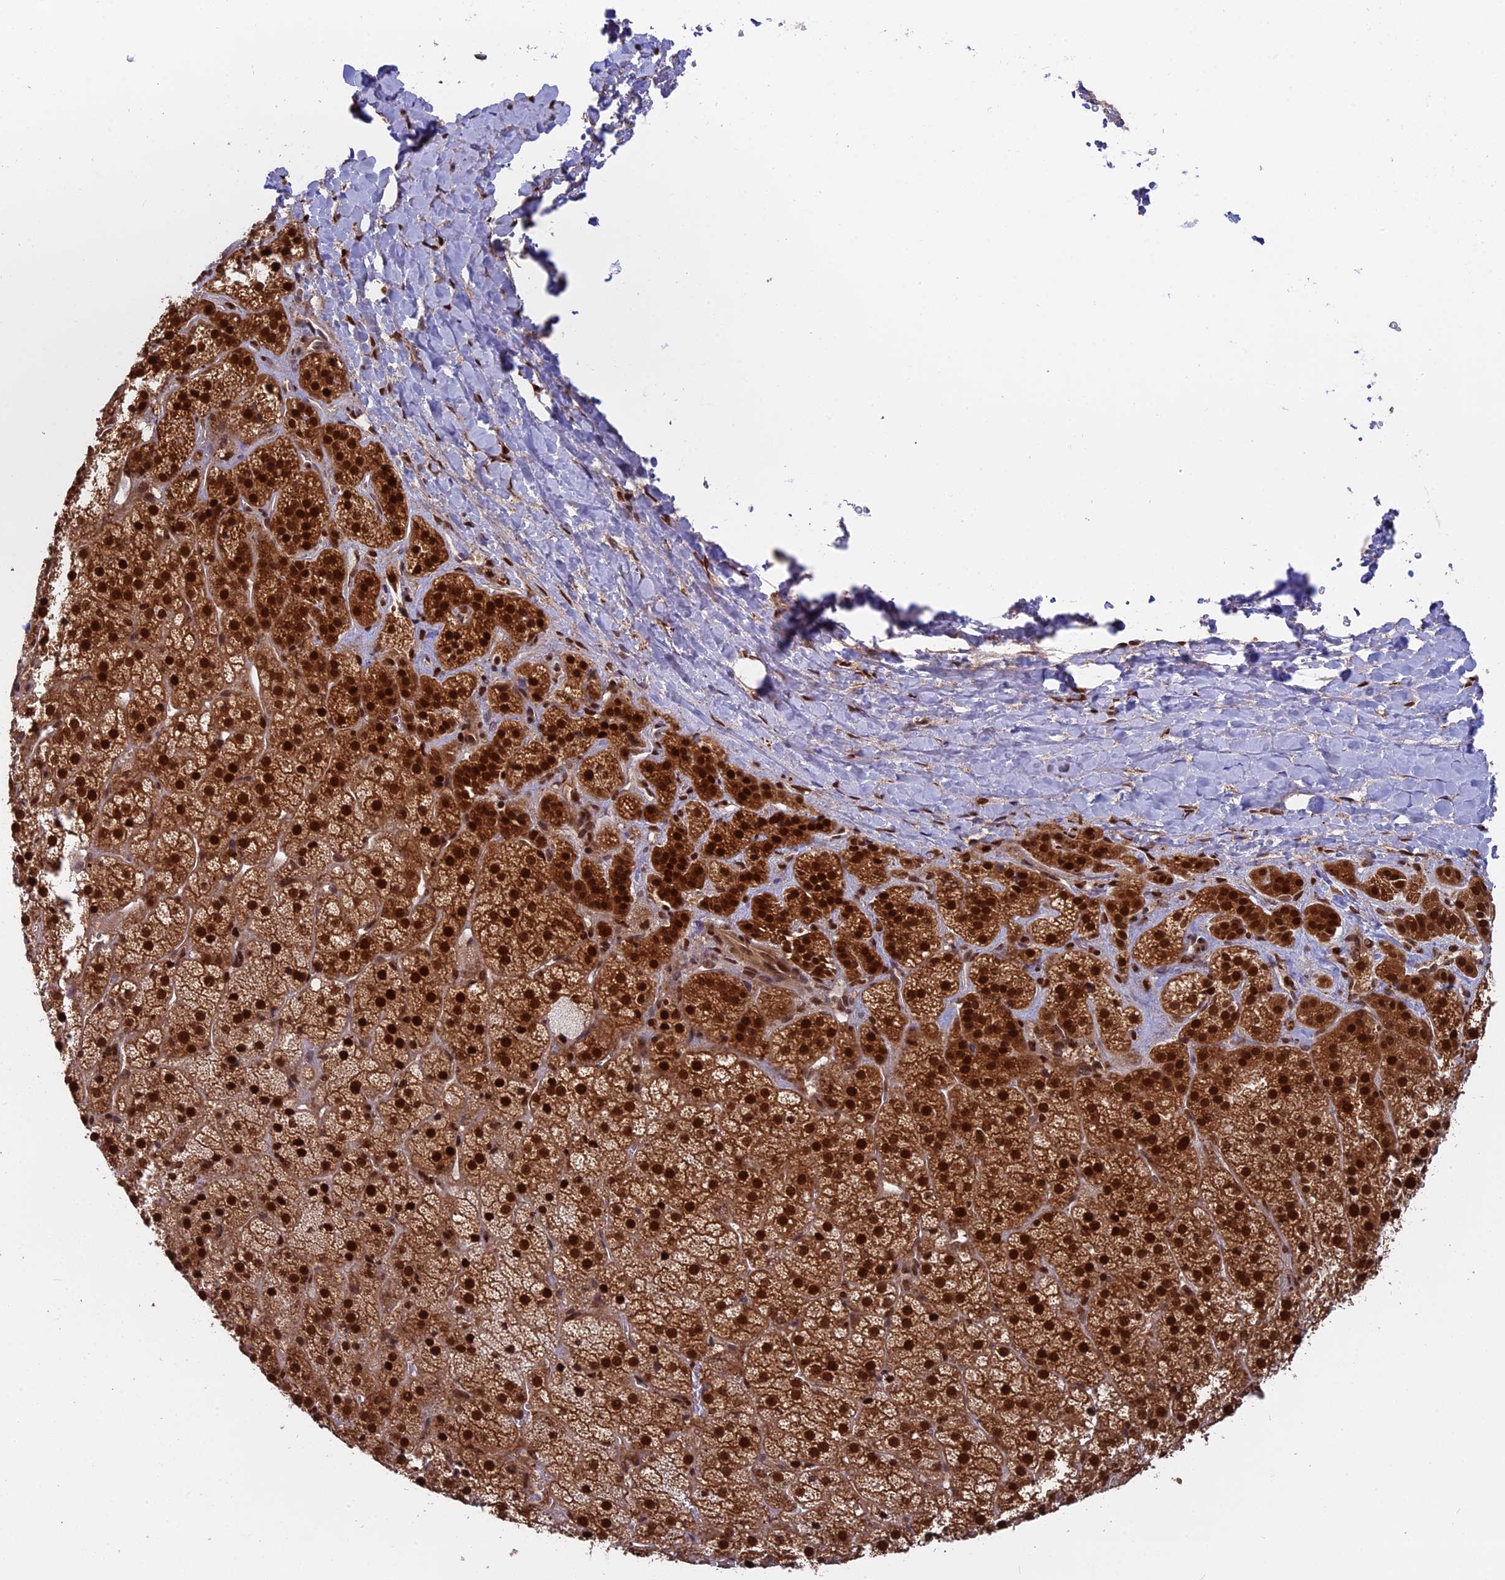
{"staining": {"intensity": "strong", "quantity": ">75%", "location": "cytoplasmic/membranous,nuclear"}, "tissue": "adrenal gland", "cell_type": "Glandular cells", "image_type": "normal", "snomed": [{"axis": "morphology", "description": "Normal tissue, NOS"}, {"axis": "topography", "description": "Adrenal gland"}], "caption": "Protein expression analysis of benign human adrenal gland reveals strong cytoplasmic/membranous,nuclear staining in approximately >75% of glandular cells.", "gene": "RAMACL", "patient": {"sex": "female", "age": 57}}